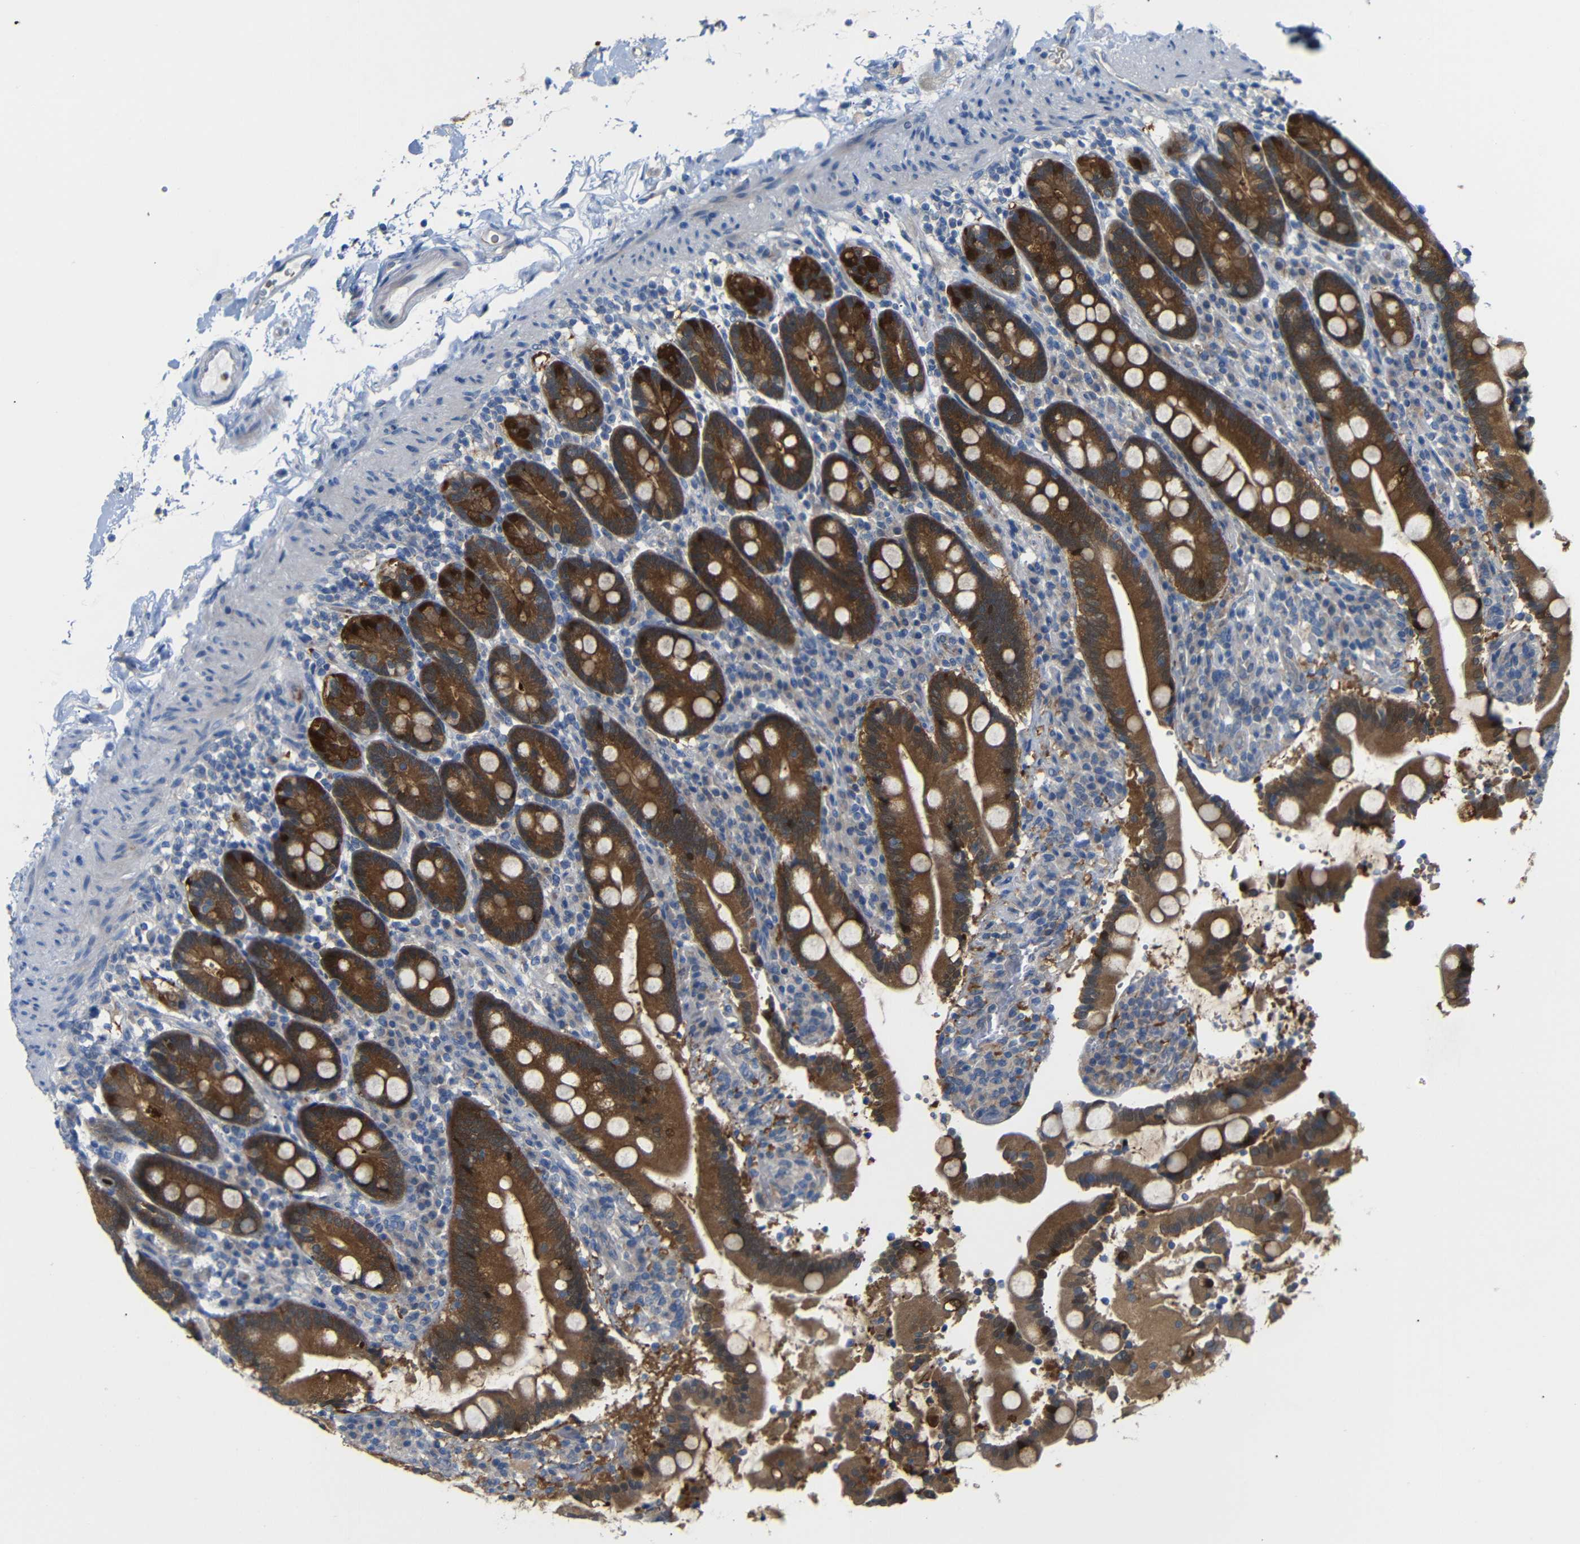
{"staining": {"intensity": "strong", "quantity": ">75%", "location": "cytoplasmic/membranous"}, "tissue": "duodenum", "cell_type": "Glandular cells", "image_type": "normal", "snomed": [{"axis": "morphology", "description": "Normal tissue, NOS"}, {"axis": "topography", "description": "Small intestine, NOS"}], "caption": "Benign duodenum was stained to show a protein in brown. There is high levels of strong cytoplasmic/membranous staining in about >75% of glandular cells.", "gene": "TBC1D32", "patient": {"sex": "female", "age": 71}}